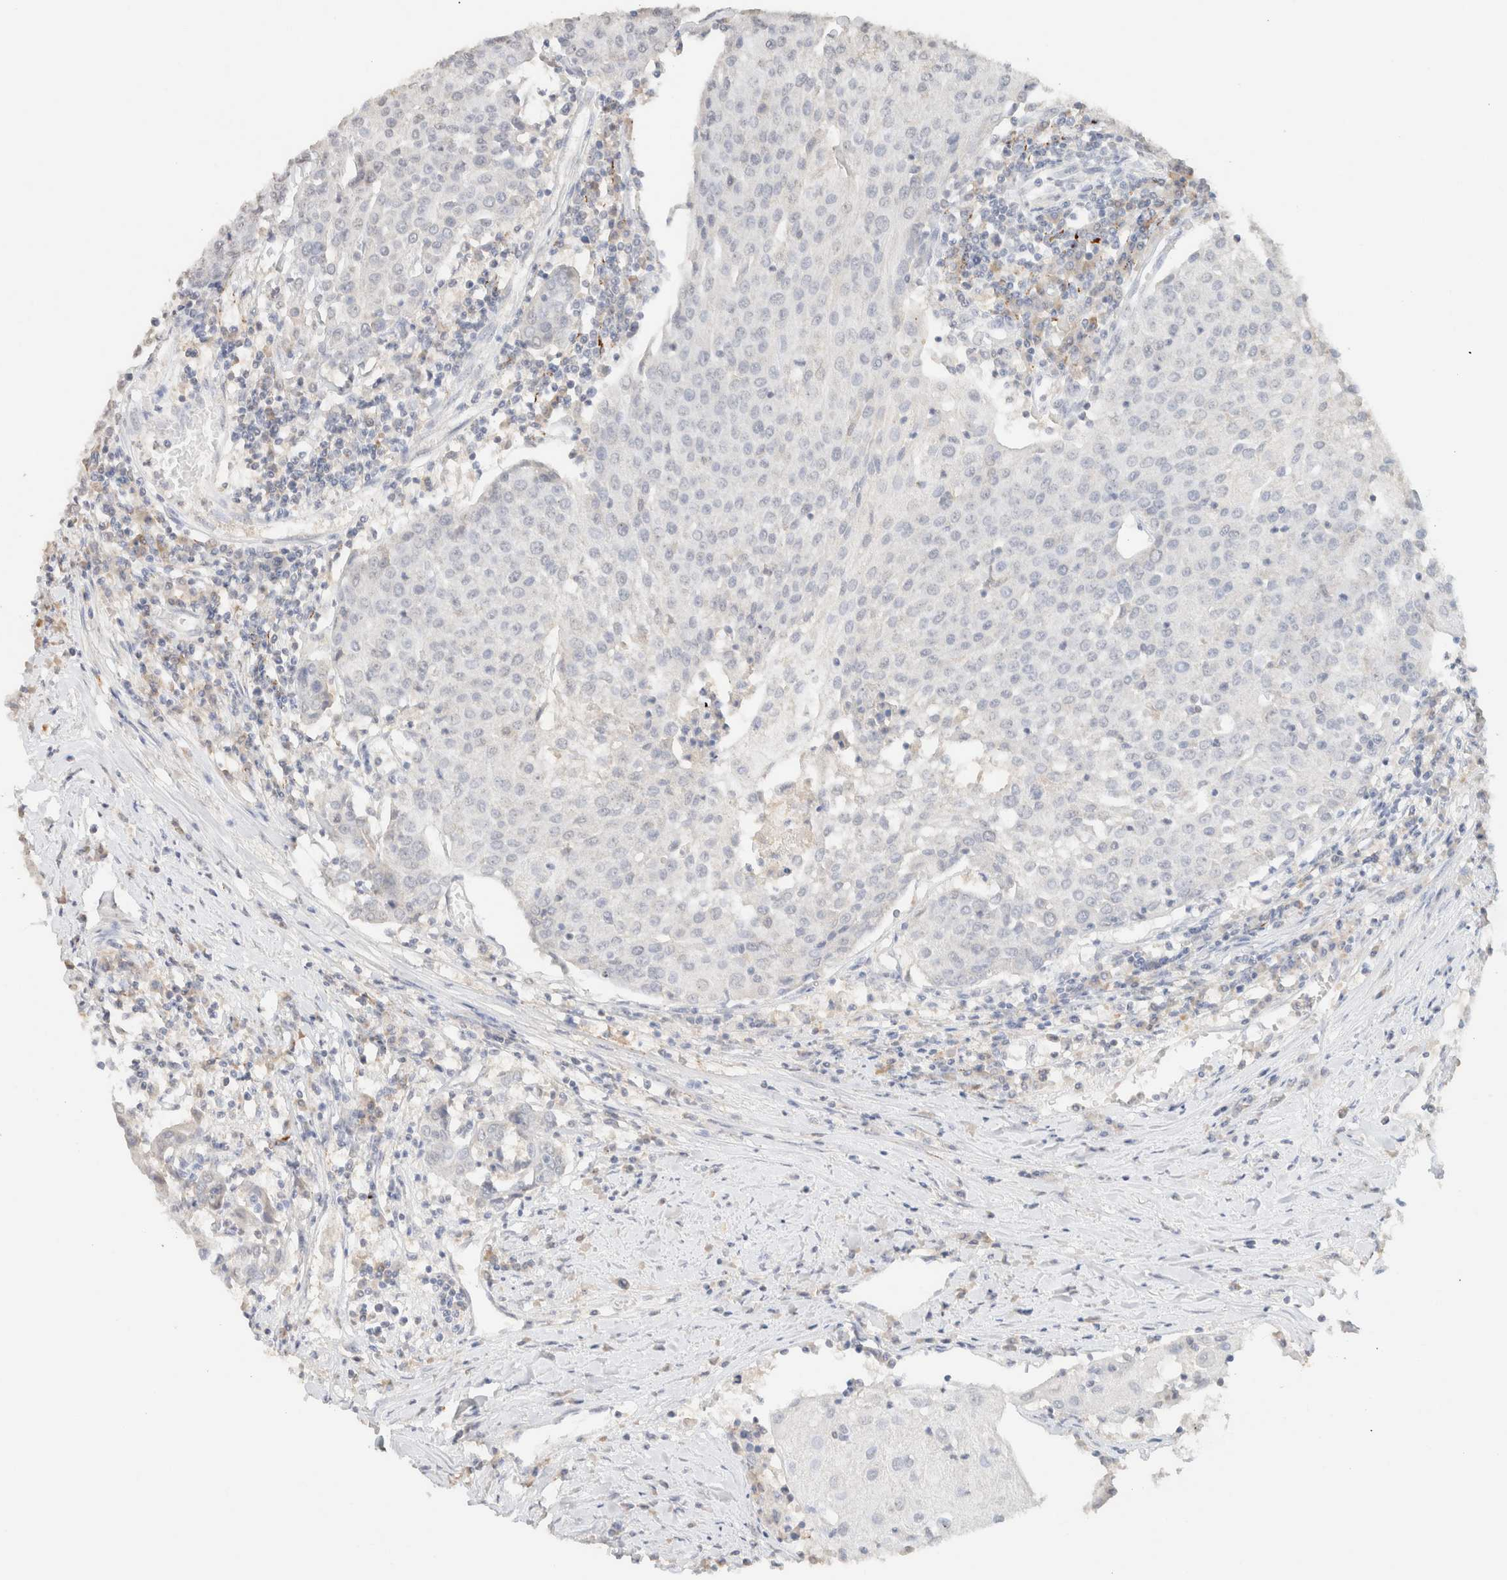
{"staining": {"intensity": "negative", "quantity": "none", "location": "none"}, "tissue": "urothelial cancer", "cell_type": "Tumor cells", "image_type": "cancer", "snomed": [{"axis": "morphology", "description": "Urothelial carcinoma, High grade"}, {"axis": "topography", "description": "Urinary bladder"}], "caption": "DAB (3,3'-diaminobenzidine) immunohistochemical staining of human high-grade urothelial carcinoma exhibits no significant staining in tumor cells.", "gene": "CPA1", "patient": {"sex": "female", "age": 85}}